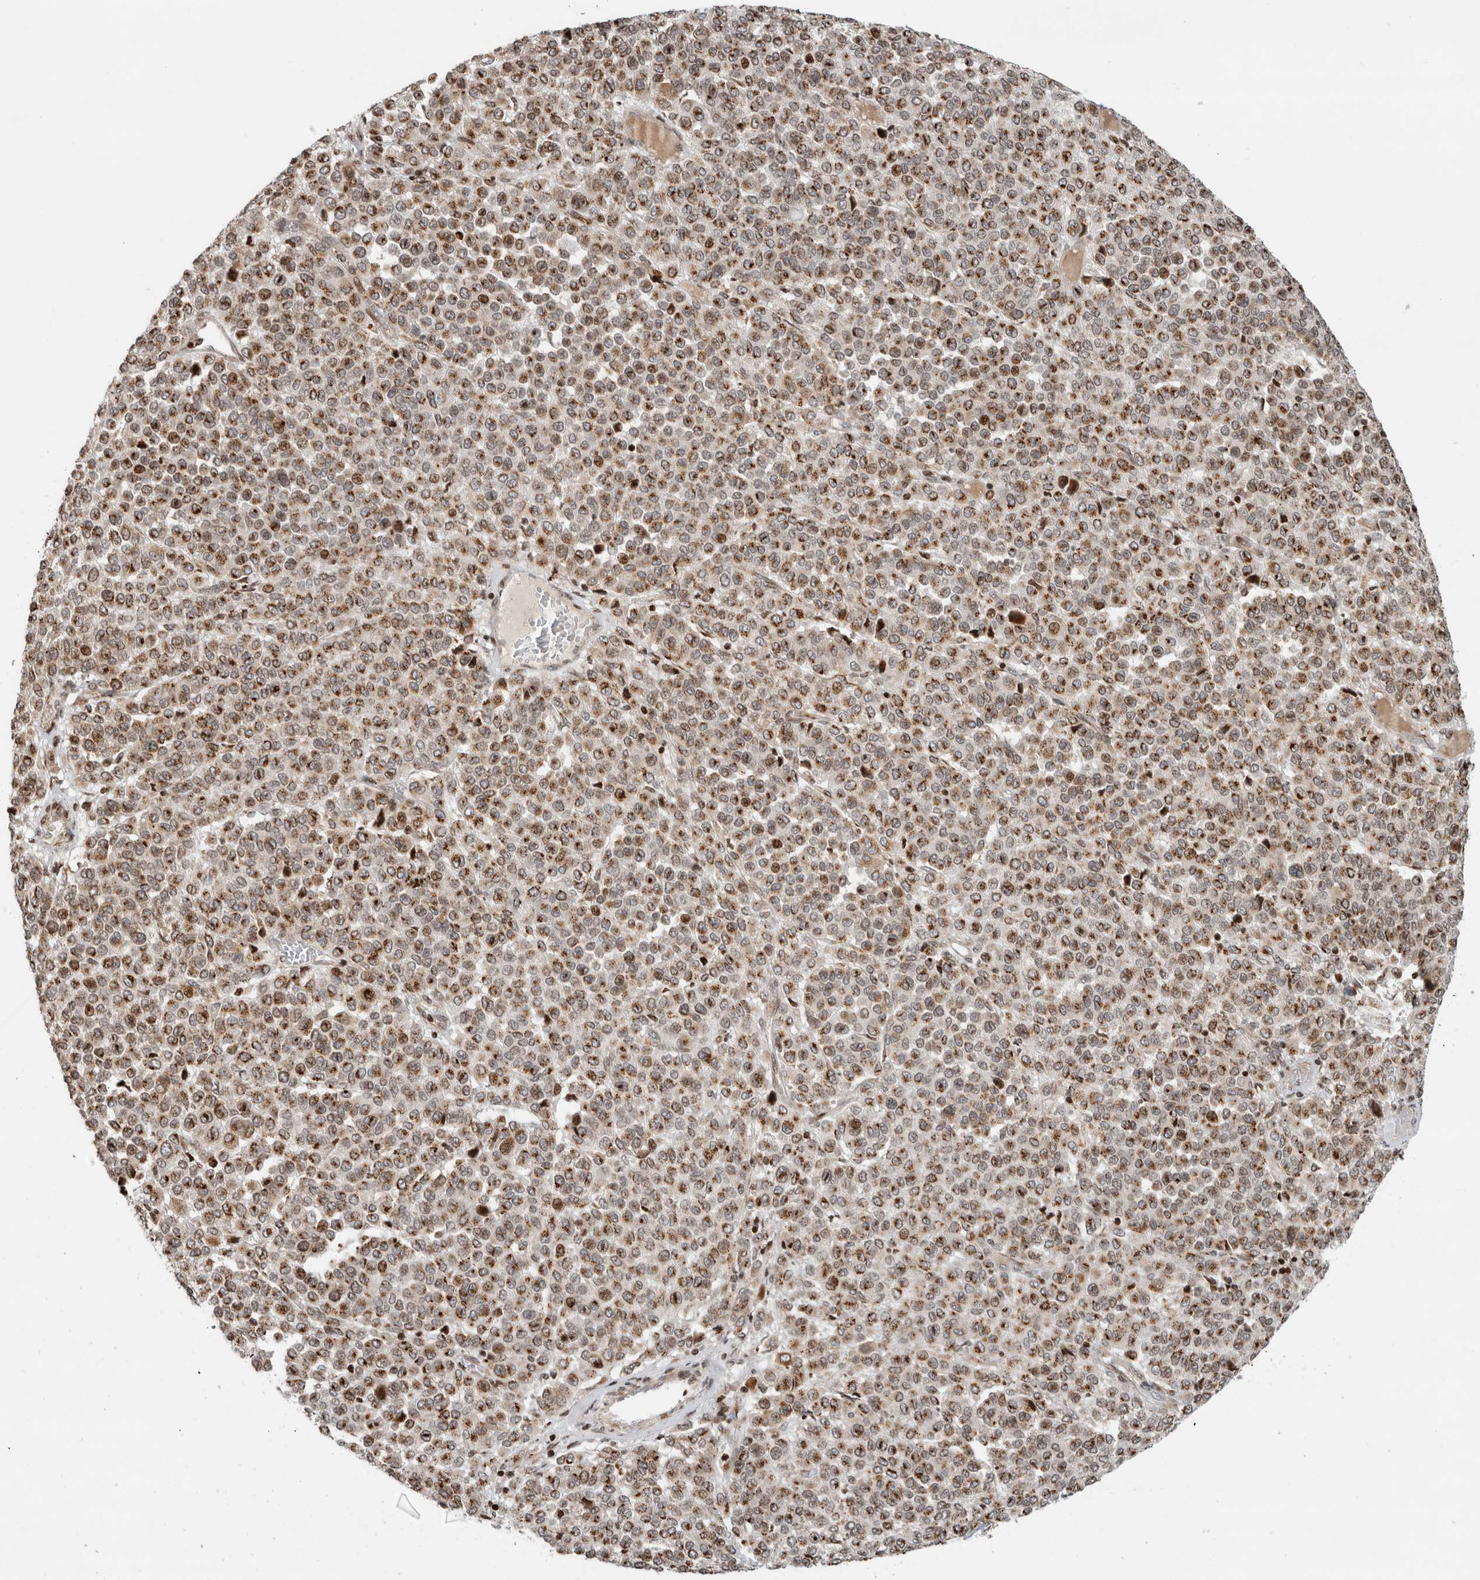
{"staining": {"intensity": "moderate", "quantity": ">75%", "location": "cytoplasmic/membranous"}, "tissue": "melanoma", "cell_type": "Tumor cells", "image_type": "cancer", "snomed": [{"axis": "morphology", "description": "Malignant melanoma, Metastatic site"}, {"axis": "topography", "description": "Pancreas"}], "caption": "Approximately >75% of tumor cells in malignant melanoma (metastatic site) exhibit moderate cytoplasmic/membranous protein staining as visualized by brown immunohistochemical staining.", "gene": "GINS4", "patient": {"sex": "female", "age": 30}}